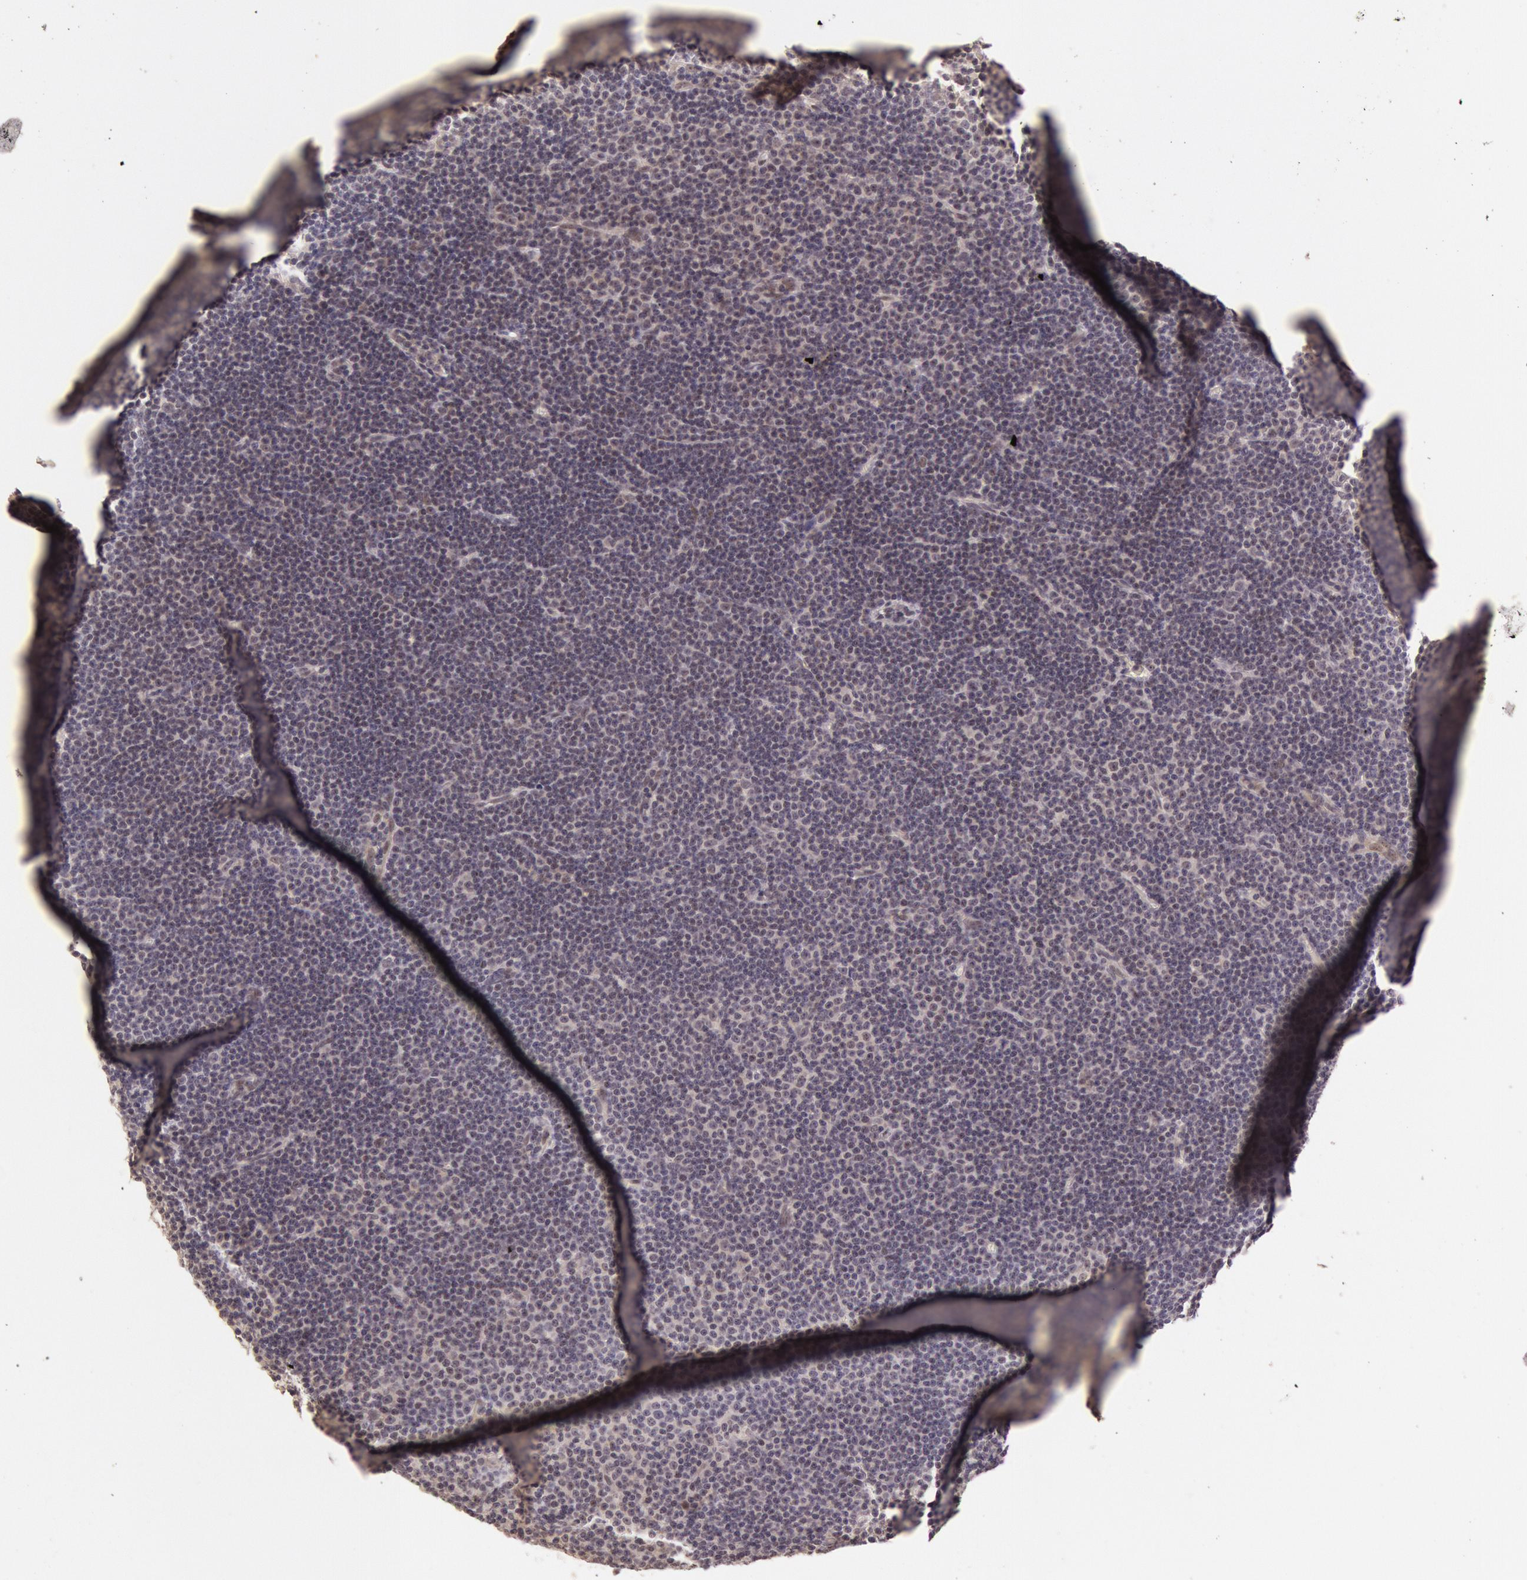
{"staining": {"intensity": "negative", "quantity": "none", "location": "none"}, "tissue": "lymphoma", "cell_type": "Tumor cells", "image_type": "cancer", "snomed": [{"axis": "morphology", "description": "Malignant lymphoma, non-Hodgkin's type, Low grade"}, {"axis": "topography", "description": "Lymph node"}], "caption": "High power microscopy histopathology image of an IHC micrograph of low-grade malignant lymphoma, non-Hodgkin's type, revealing no significant expression in tumor cells.", "gene": "RTL10", "patient": {"sex": "male", "age": 57}}